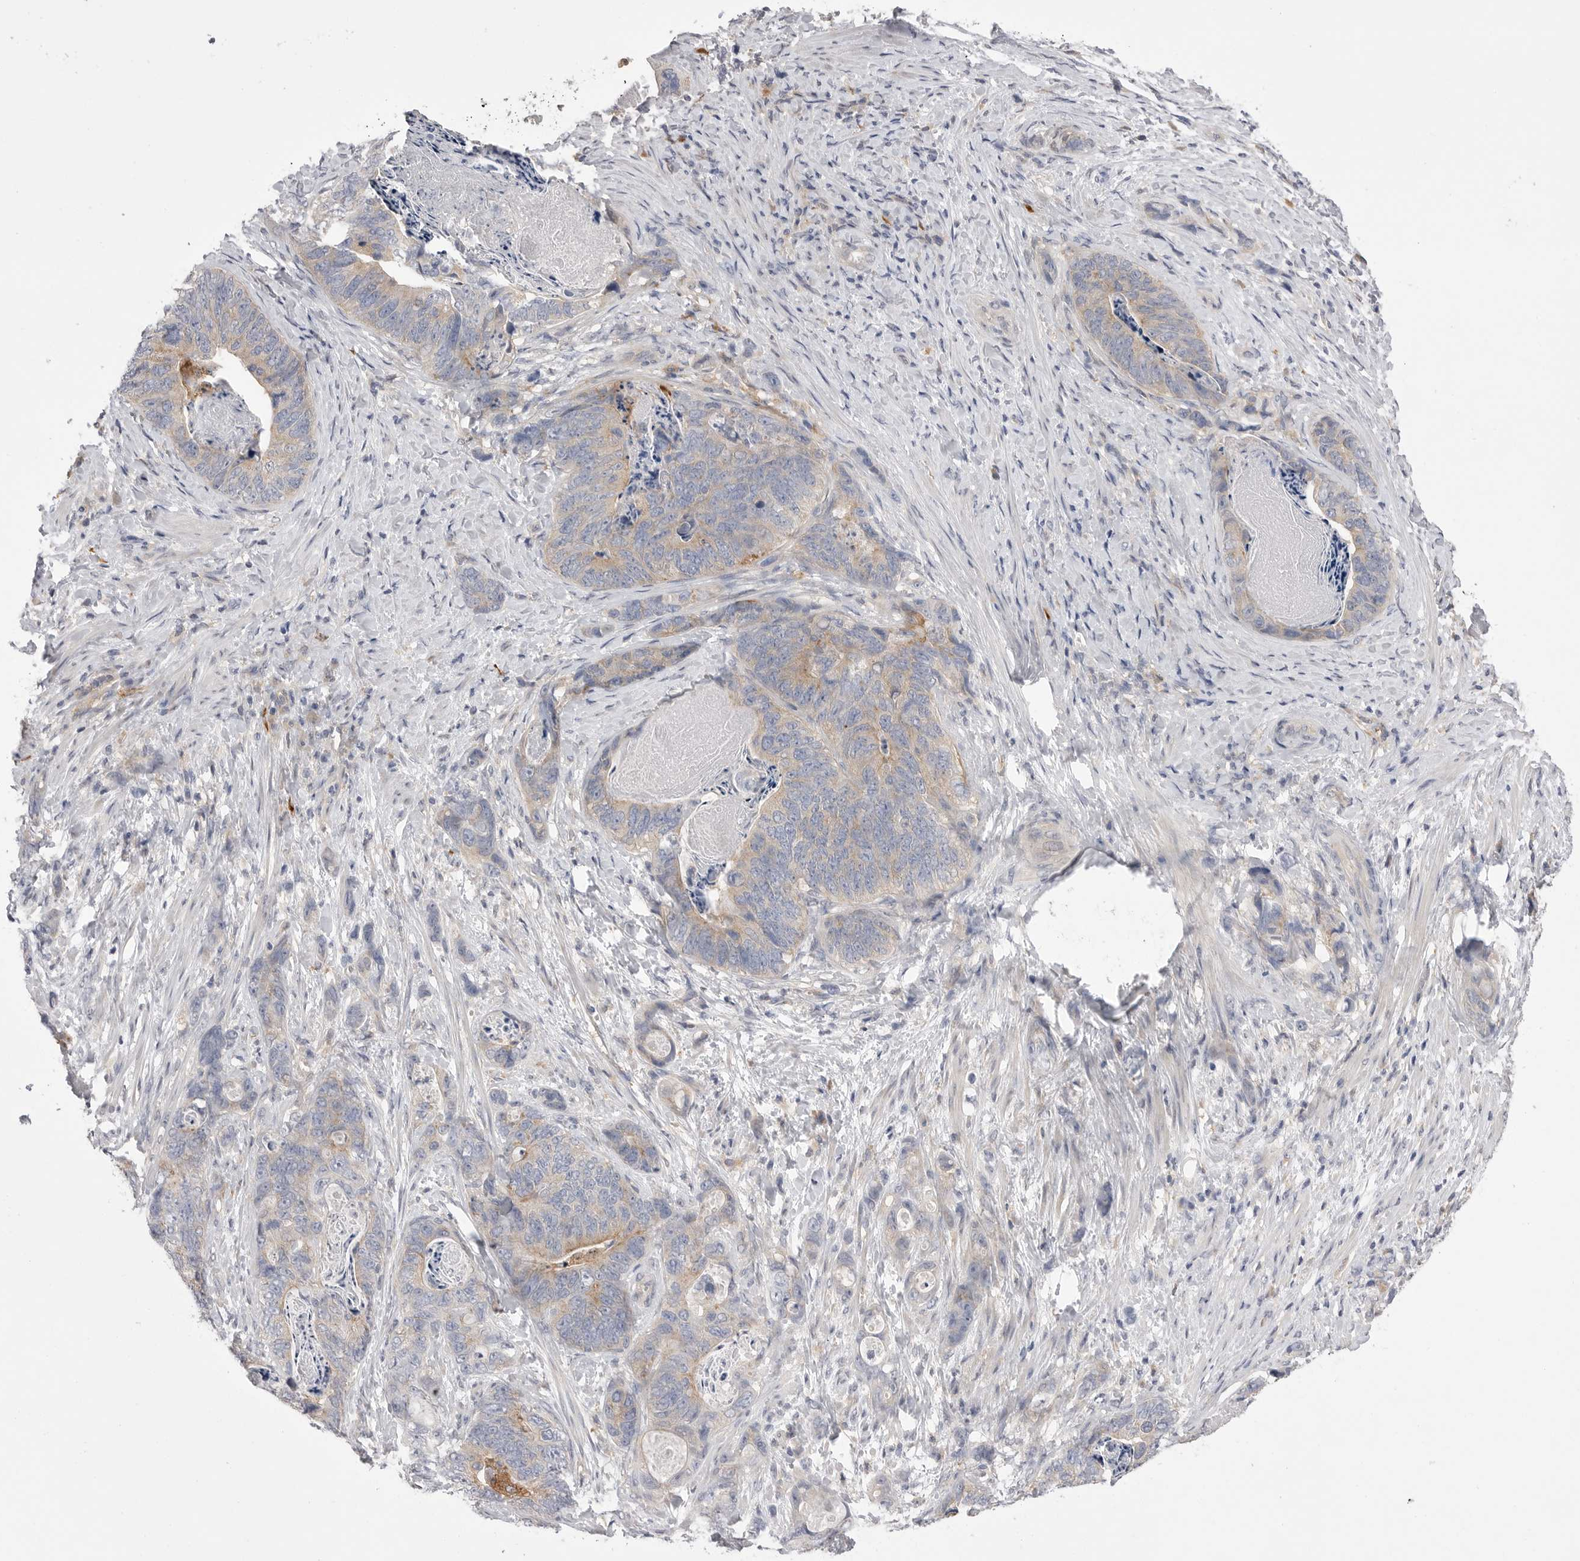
{"staining": {"intensity": "moderate", "quantity": "<25%", "location": "cytoplasmic/membranous"}, "tissue": "stomach cancer", "cell_type": "Tumor cells", "image_type": "cancer", "snomed": [{"axis": "morphology", "description": "Normal tissue, NOS"}, {"axis": "morphology", "description": "Adenocarcinoma, NOS"}, {"axis": "topography", "description": "Stomach"}], "caption": "The image demonstrates a brown stain indicating the presence of a protein in the cytoplasmic/membranous of tumor cells in stomach cancer (adenocarcinoma).", "gene": "VAC14", "patient": {"sex": "female", "age": 89}}